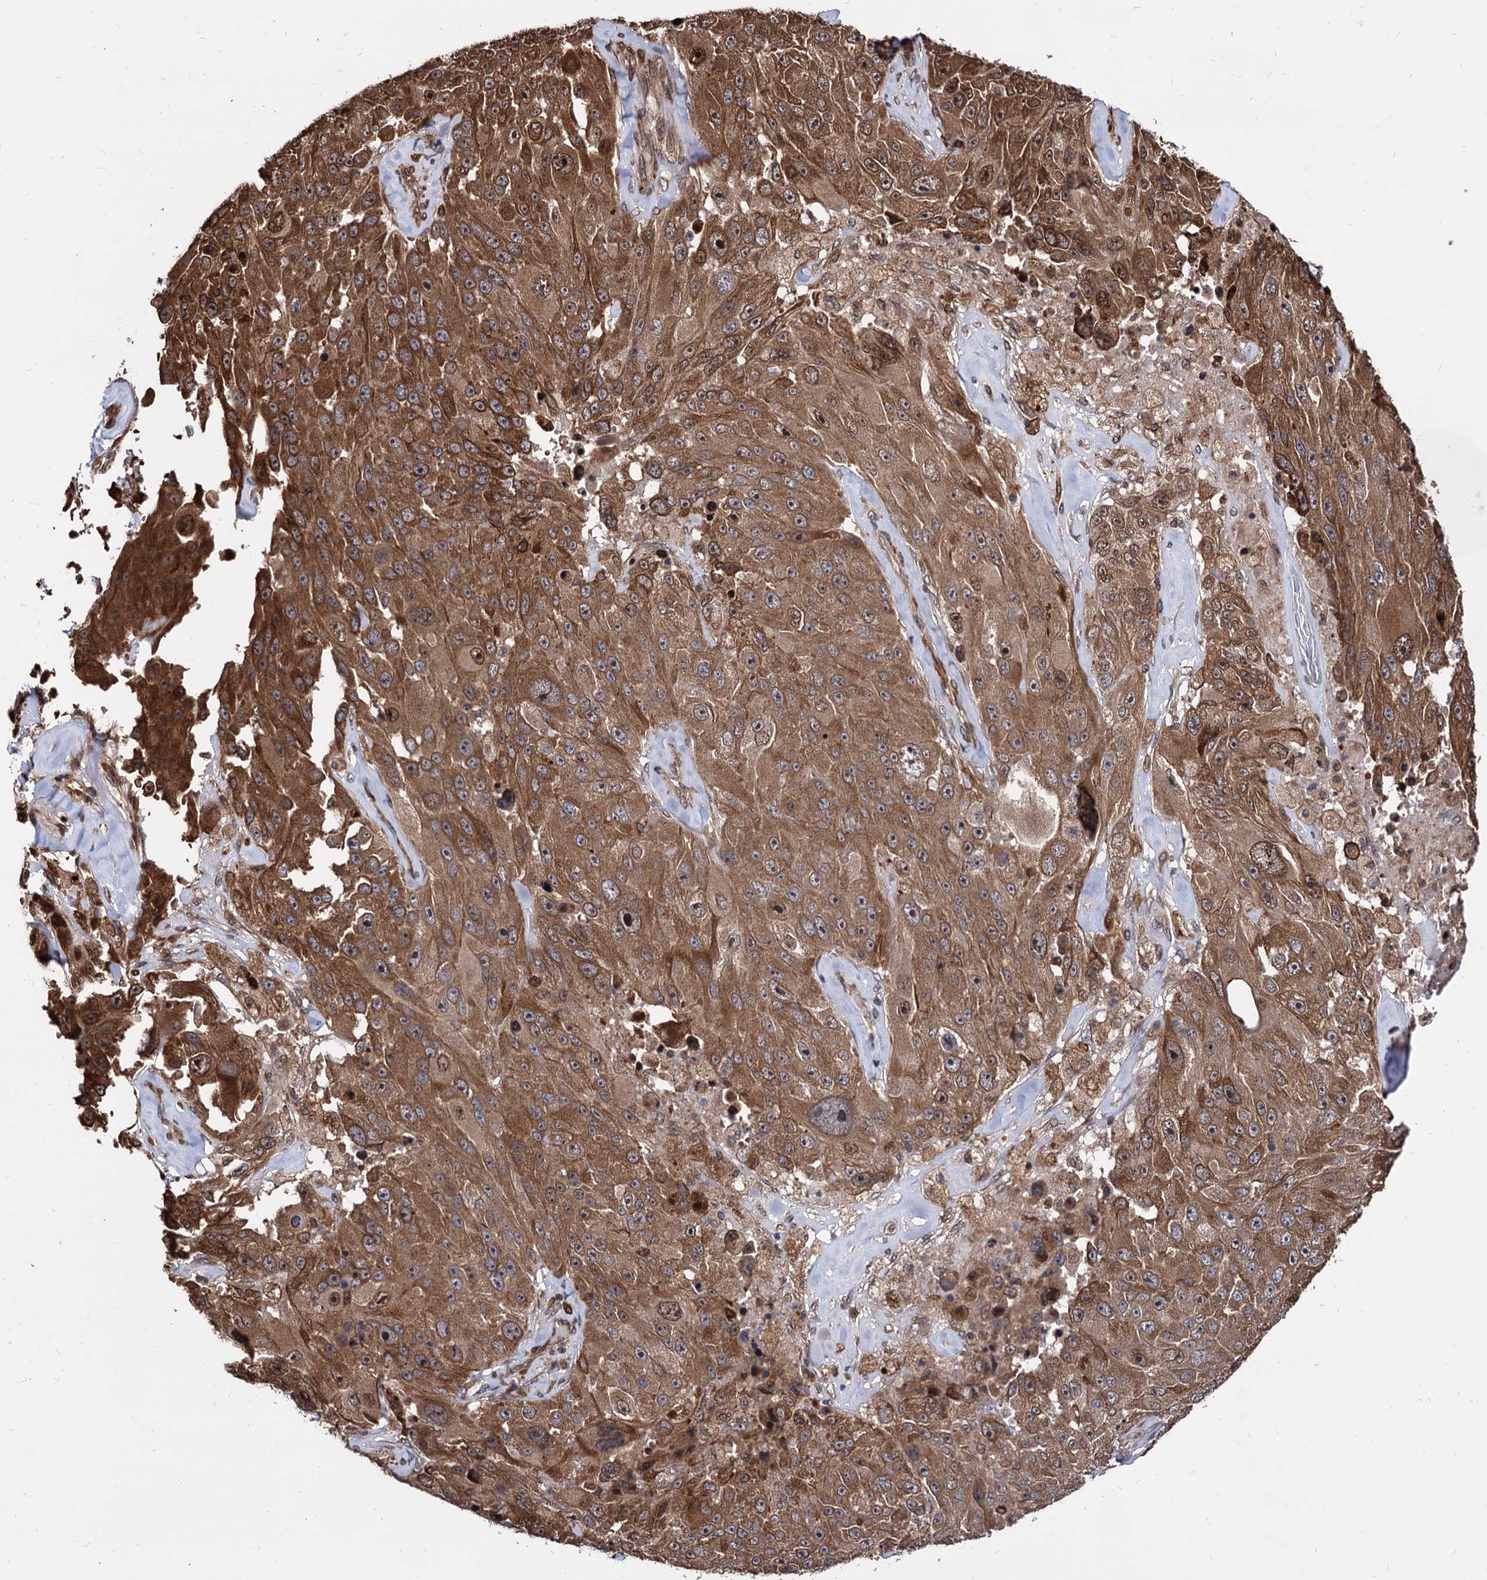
{"staining": {"intensity": "moderate", "quantity": ">75%", "location": "cytoplasmic/membranous"}, "tissue": "melanoma", "cell_type": "Tumor cells", "image_type": "cancer", "snomed": [{"axis": "morphology", "description": "Malignant melanoma, Metastatic site"}, {"axis": "topography", "description": "Lymph node"}], "caption": "IHC staining of melanoma, which reveals medium levels of moderate cytoplasmic/membranous expression in about >75% of tumor cells indicating moderate cytoplasmic/membranous protein staining. The staining was performed using DAB (3,3'-diaminobenzidine) (brown) for protein detection and nuclei were counterstained in hematoxylin (blue).", "gene": "ANKRD12", "patient": {"sex": "male", "age": 62}}